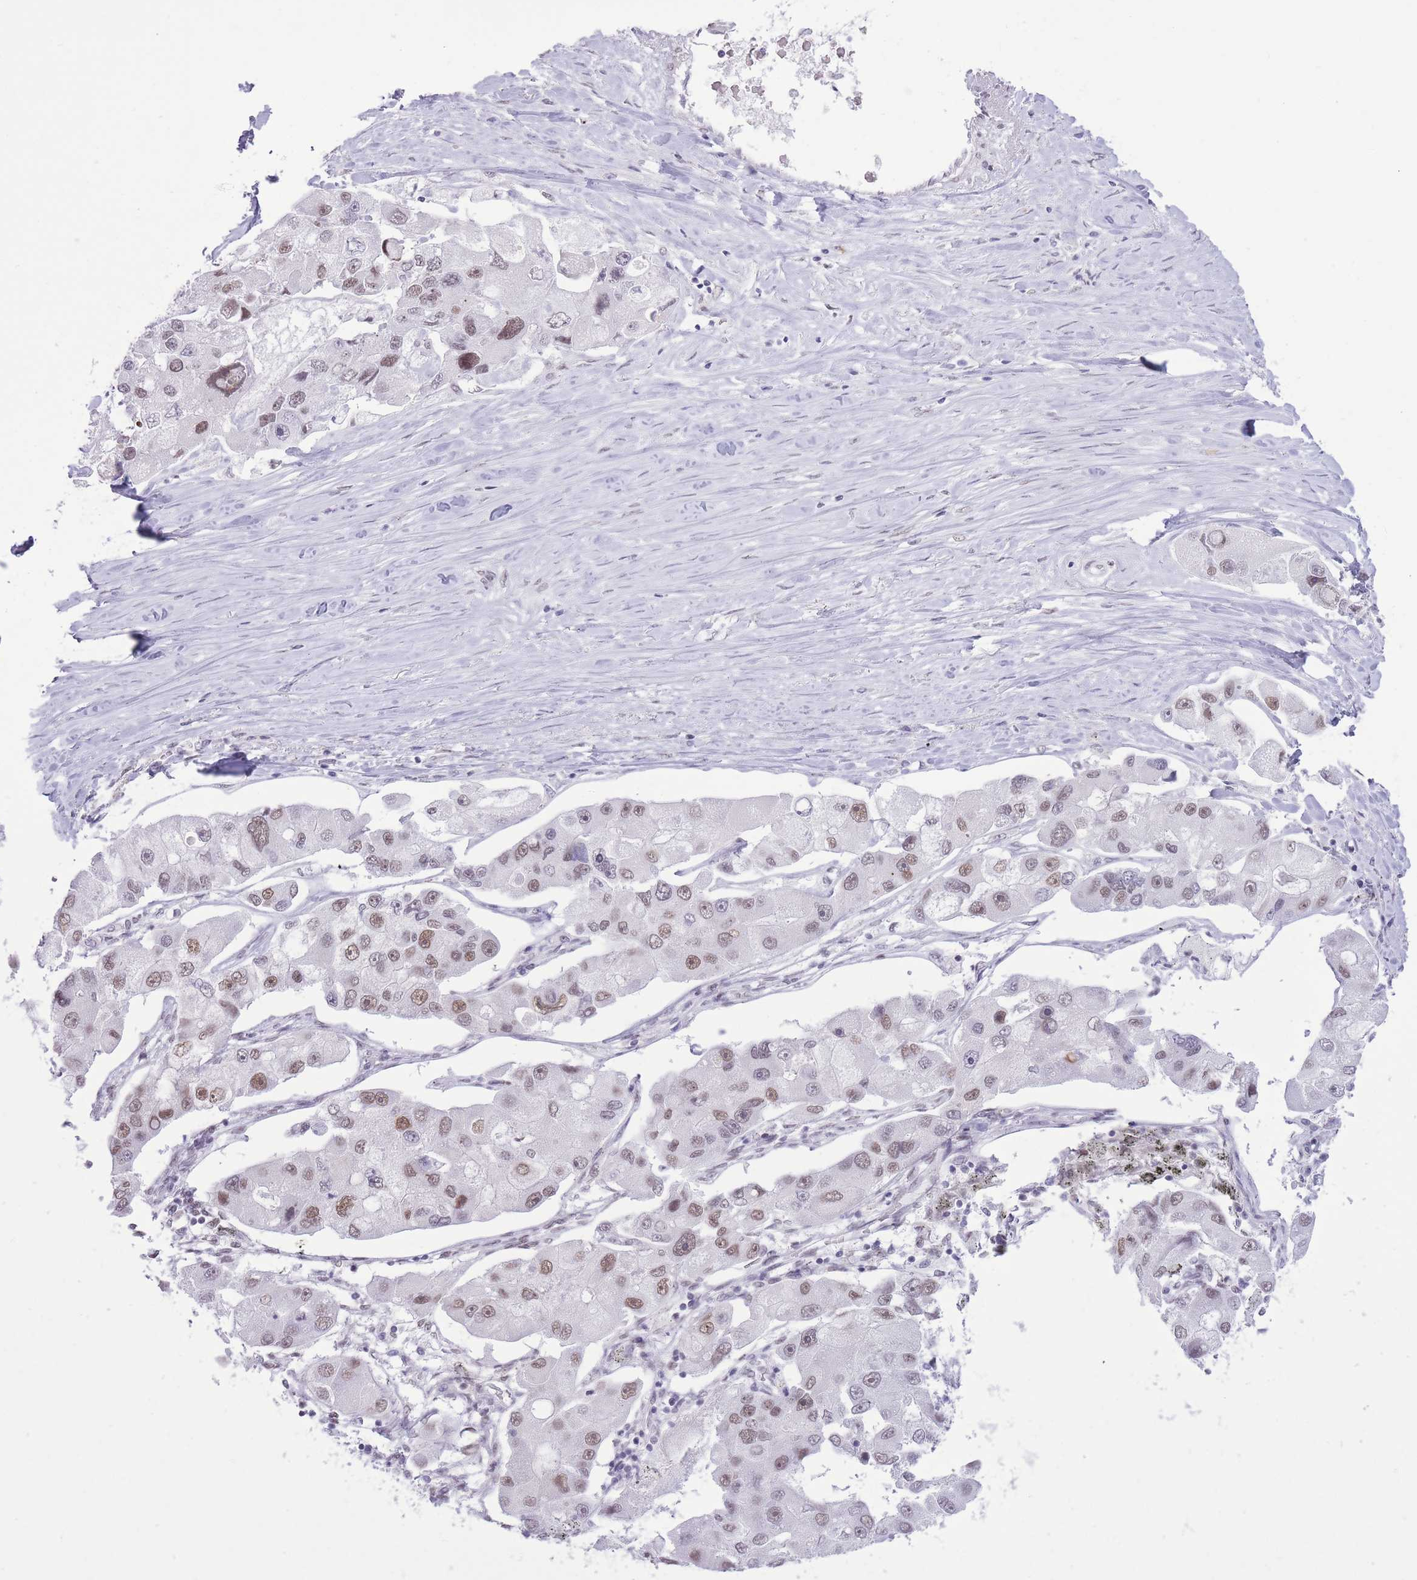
{"staining": {"intensity": "moderate", "quantity": ">75%", "location": "nuclear"}, "tissue": "lung cancer", "cell_type": "Tumor cells", "image_type": "cancer", "snomed": [{"axis": "morphology", "description": "Adenocarcinoma, NOS"}, {"axis": "topography", "description": "Lung"}], "caption": "The micrograph exhibits staining of adenocarcinoma (lung), revealing moderate nuclear protein staining (brown color) within tumor cells.", "gene": "ZBED5", "patient": {"sex": "female", "age": 54}}